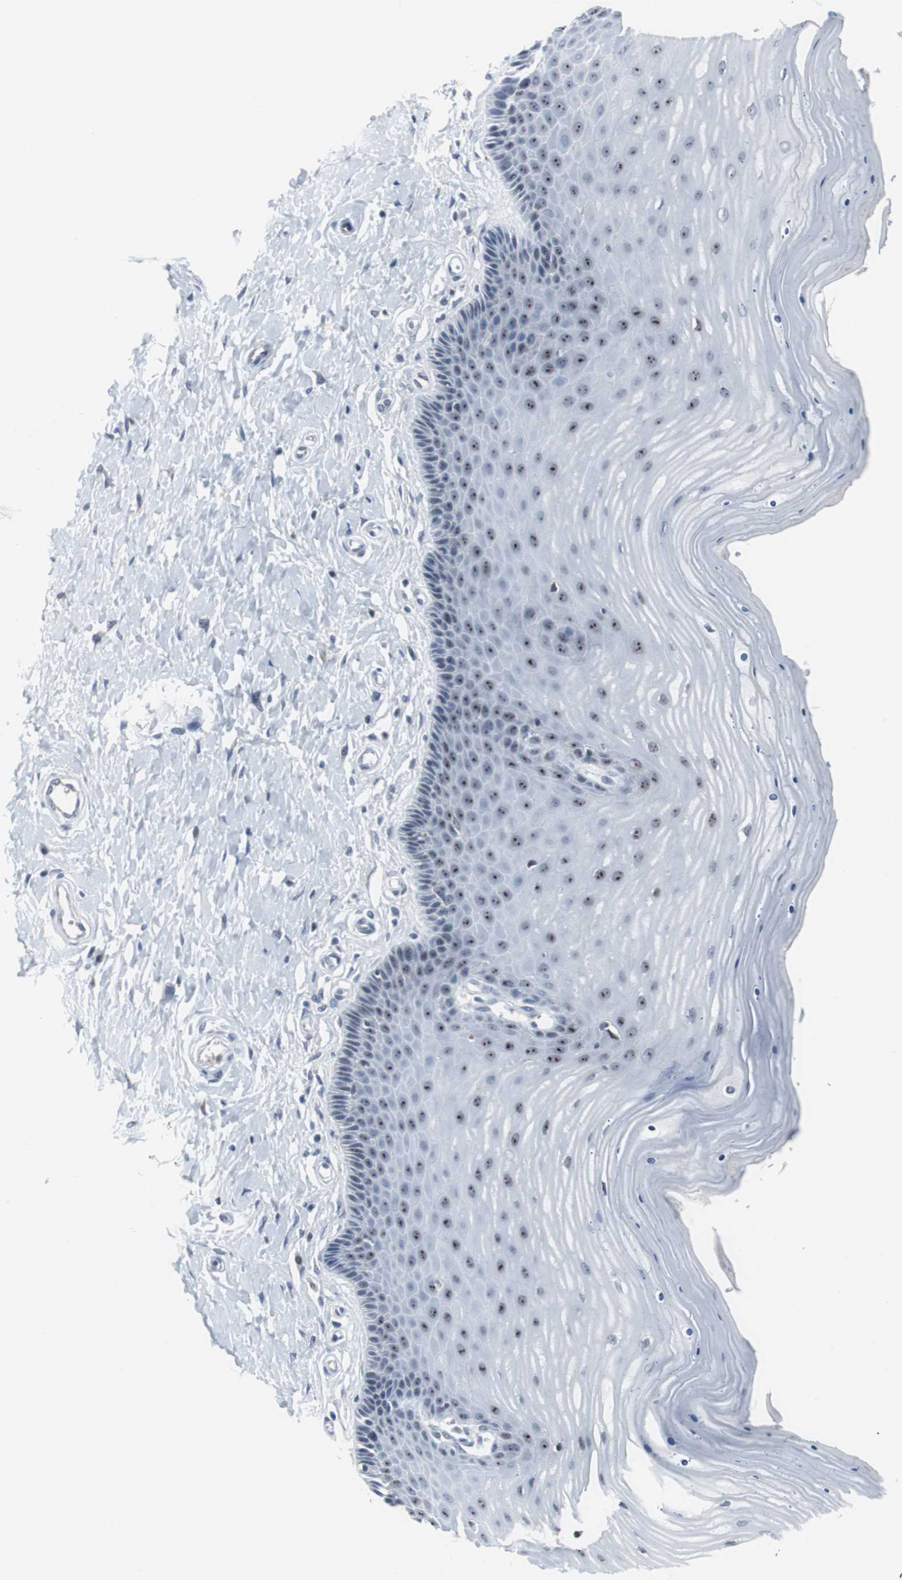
{"staining": {"intensity": "strong", "quantity": ">75%", "location": "nuclear"}, "tissue": "cervix", "cell_type": "Glandular cells", "image_type": "normal", "snomed": [{"axis": "morphology", "description": "Normal tissue, NOS"}, {"axis": "topography", "description": "Cervix"}], "caption": "A micrograph showing strong nuclear staining in approximately >75% of glandular cells in normal cervix, as visualized by brown immunohistochemical staining.", "gene": "DOK1", "patient": {"sex": "female", "age": 55}}